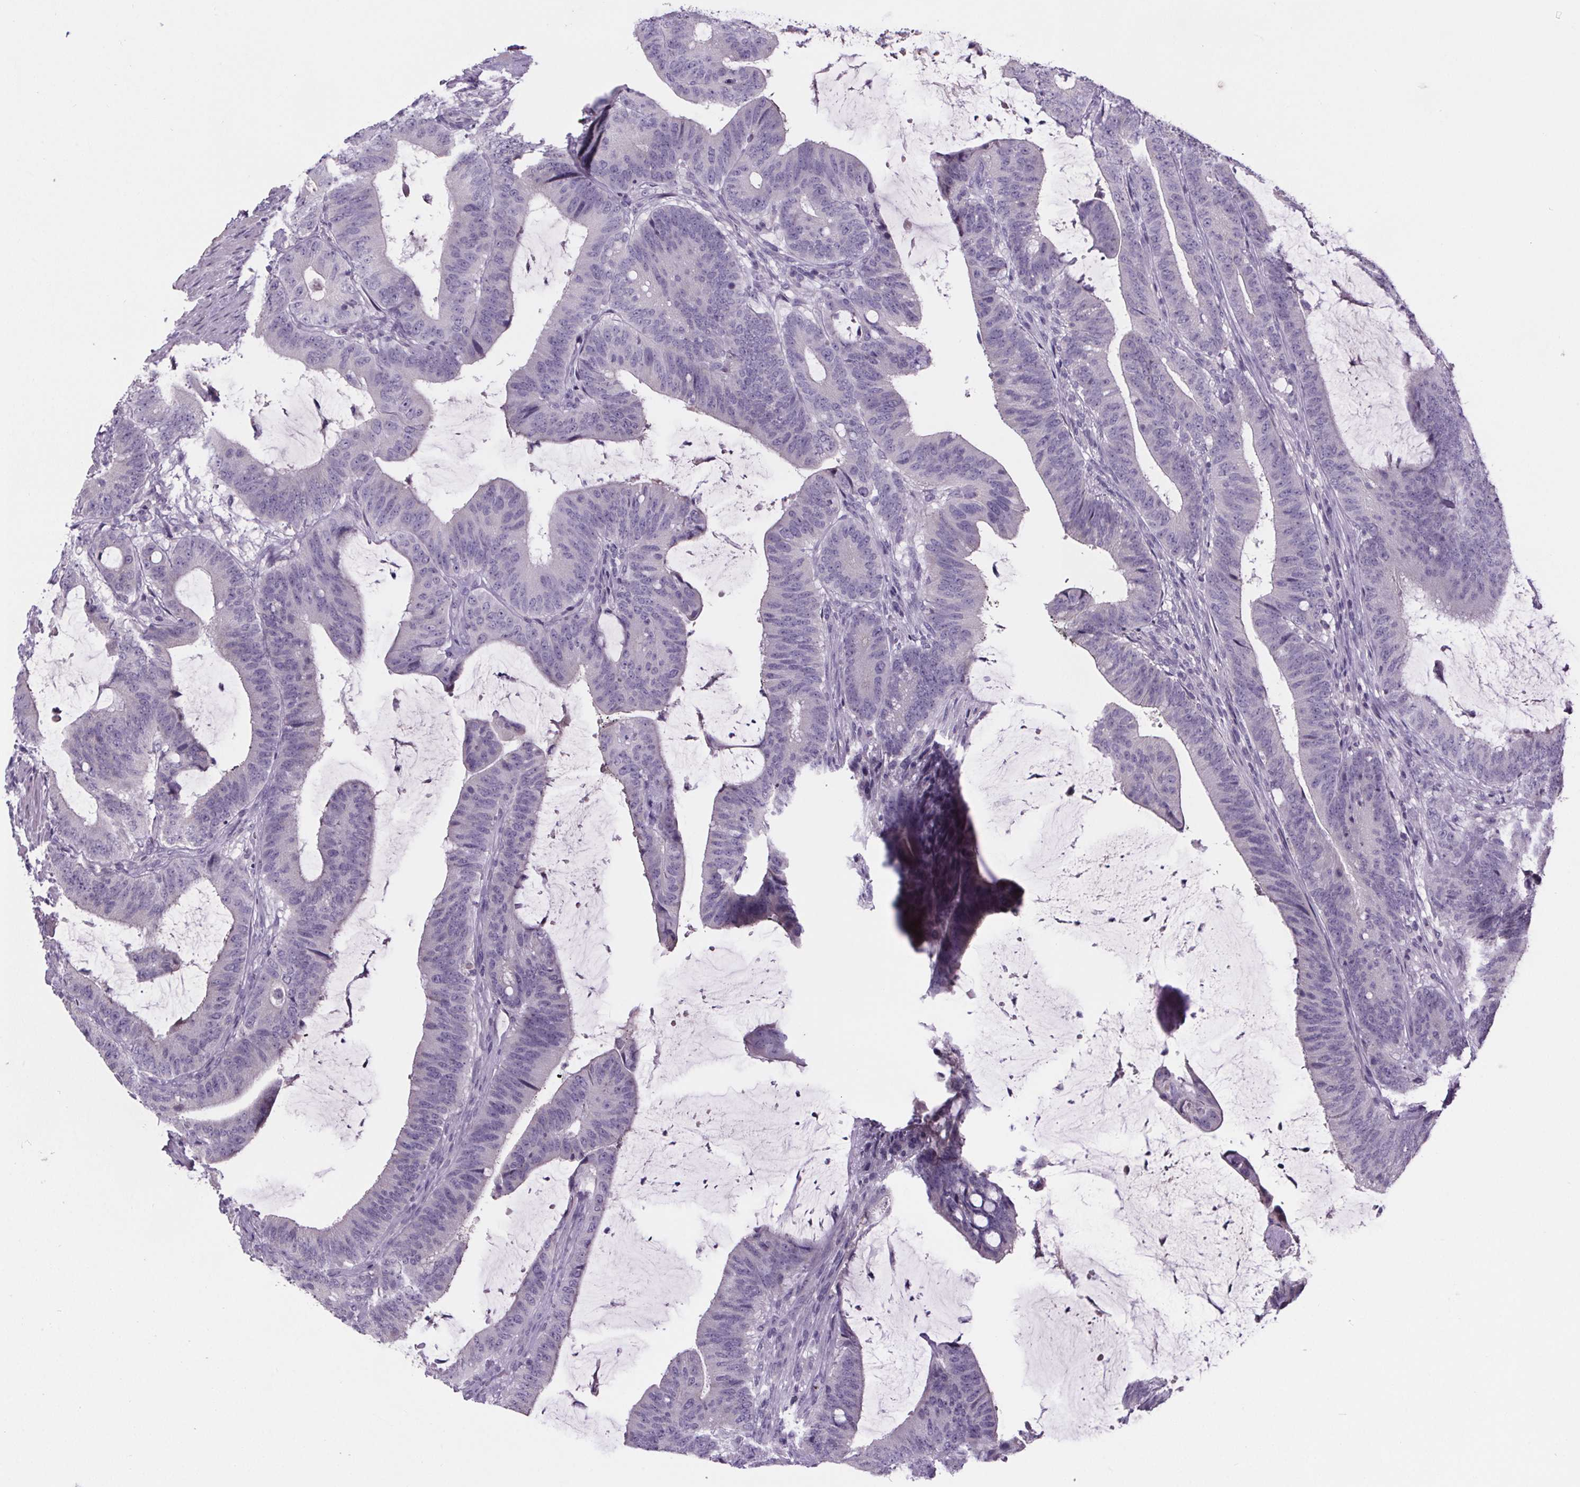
{"staining": {"intensity": "negative", "quantity": "none", "location": "none"}, "tissue": "colorectal cancer", "cell_type": "Tumor cells", "image_type": "cancer", "snomed": [{"axis": "morphology", "description": "Adenocarcinoma, NOS"}, {"axis": "topography", "description": "Colon"}], "caption": "Protein analysis of colorectal adenocarcinoma reveals no significant expression in tumor cells.", "gene": "CUBN", "patient": {"sex": "female", "age": 43}}